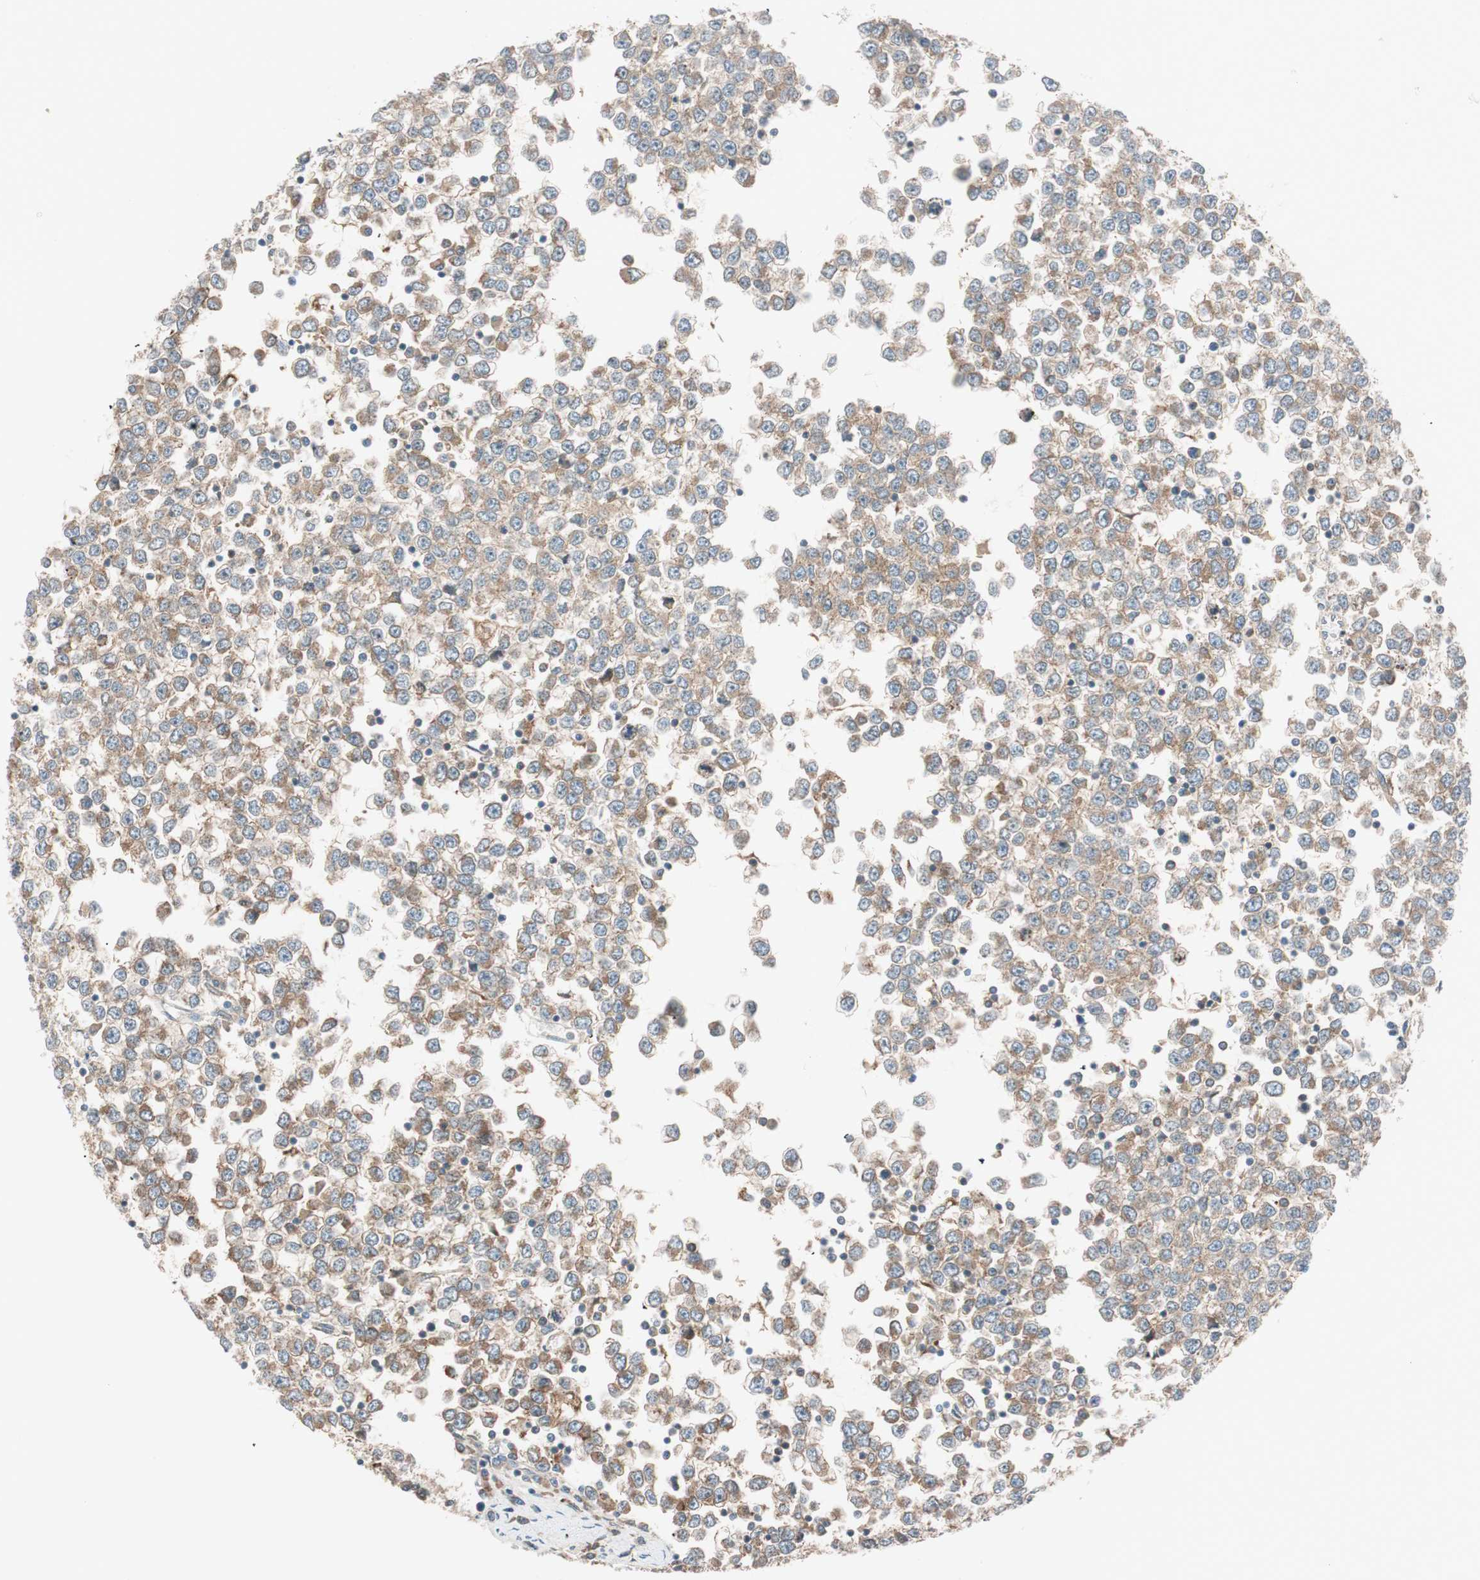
{"staining": {"intensity": "weak", "quantity": ">75%", "location": "cytoplasmic/membranous"}, "tissue": "testis cancer", "cell_type": "Tumor cells", "image_type": "cancer", "snomed": [{"axis": "morphology", "description": "Seminoma, NOS"}, {"axis": "topography", "description": "Testis"}], "caption": "The immunohistochemical stain labels weak cytoplasmic/membranous staining in tumor cells of testis cancer tissue.", "gene": "ABI1", "patient": {"sex": "male", "age": 65}}